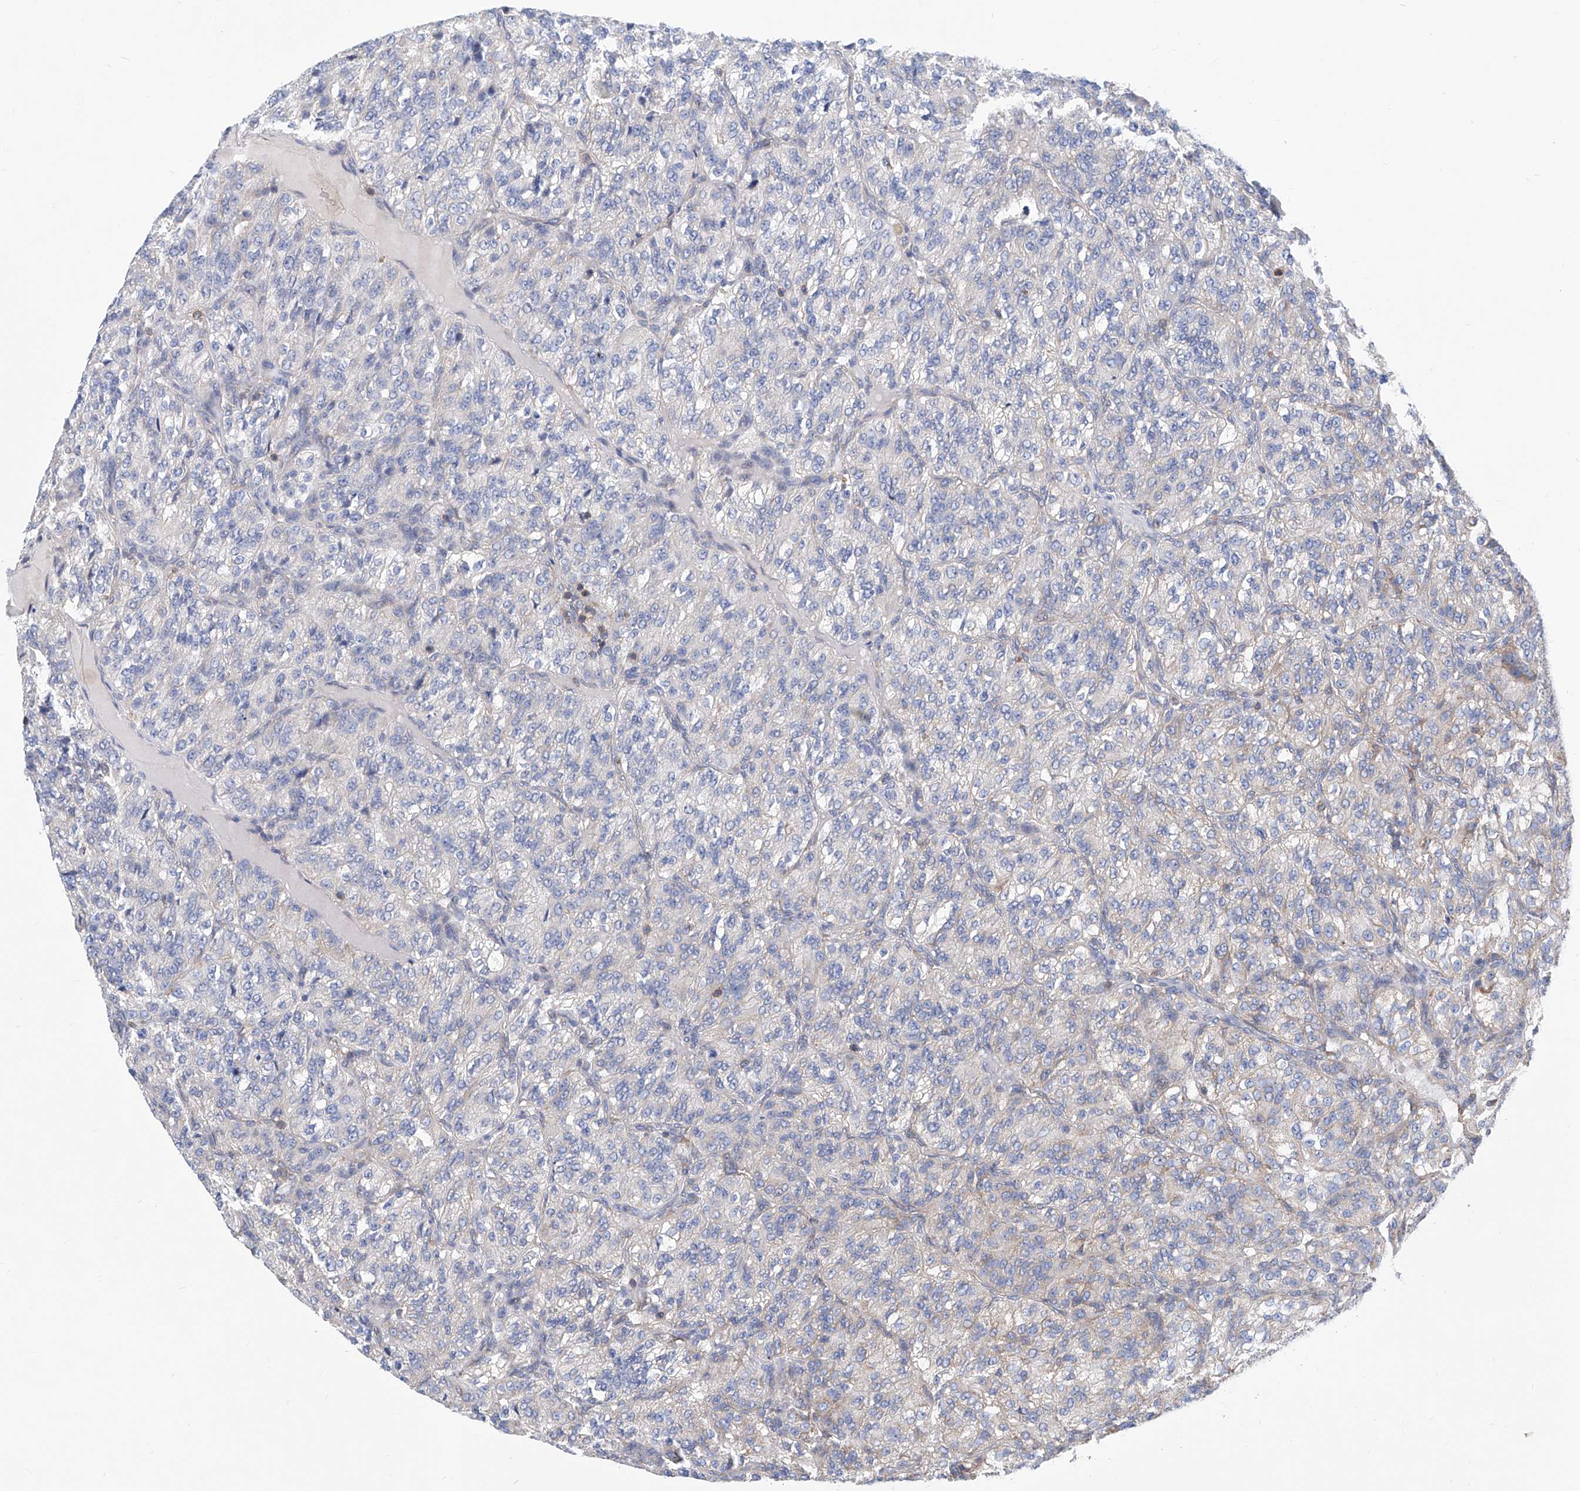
{"staining": {"intensity": "negative", "quantity": "none", "location": "none"}, "tissue": "renal cancer", "cell_type": "Tumor cells", "image_type": "cancer", "snomed": [{"axis": "morphology", "description": "Adenocarcinoma, NOS"}, {"axis": "topography", "description": "Kidney"}], "caption": "Protein analysis of renal cancer (adenocarcinoma) shows no significant staining in tumor cells.", "gene": "MAD2L1", "patient": {"sex": "female", "age": 63}}